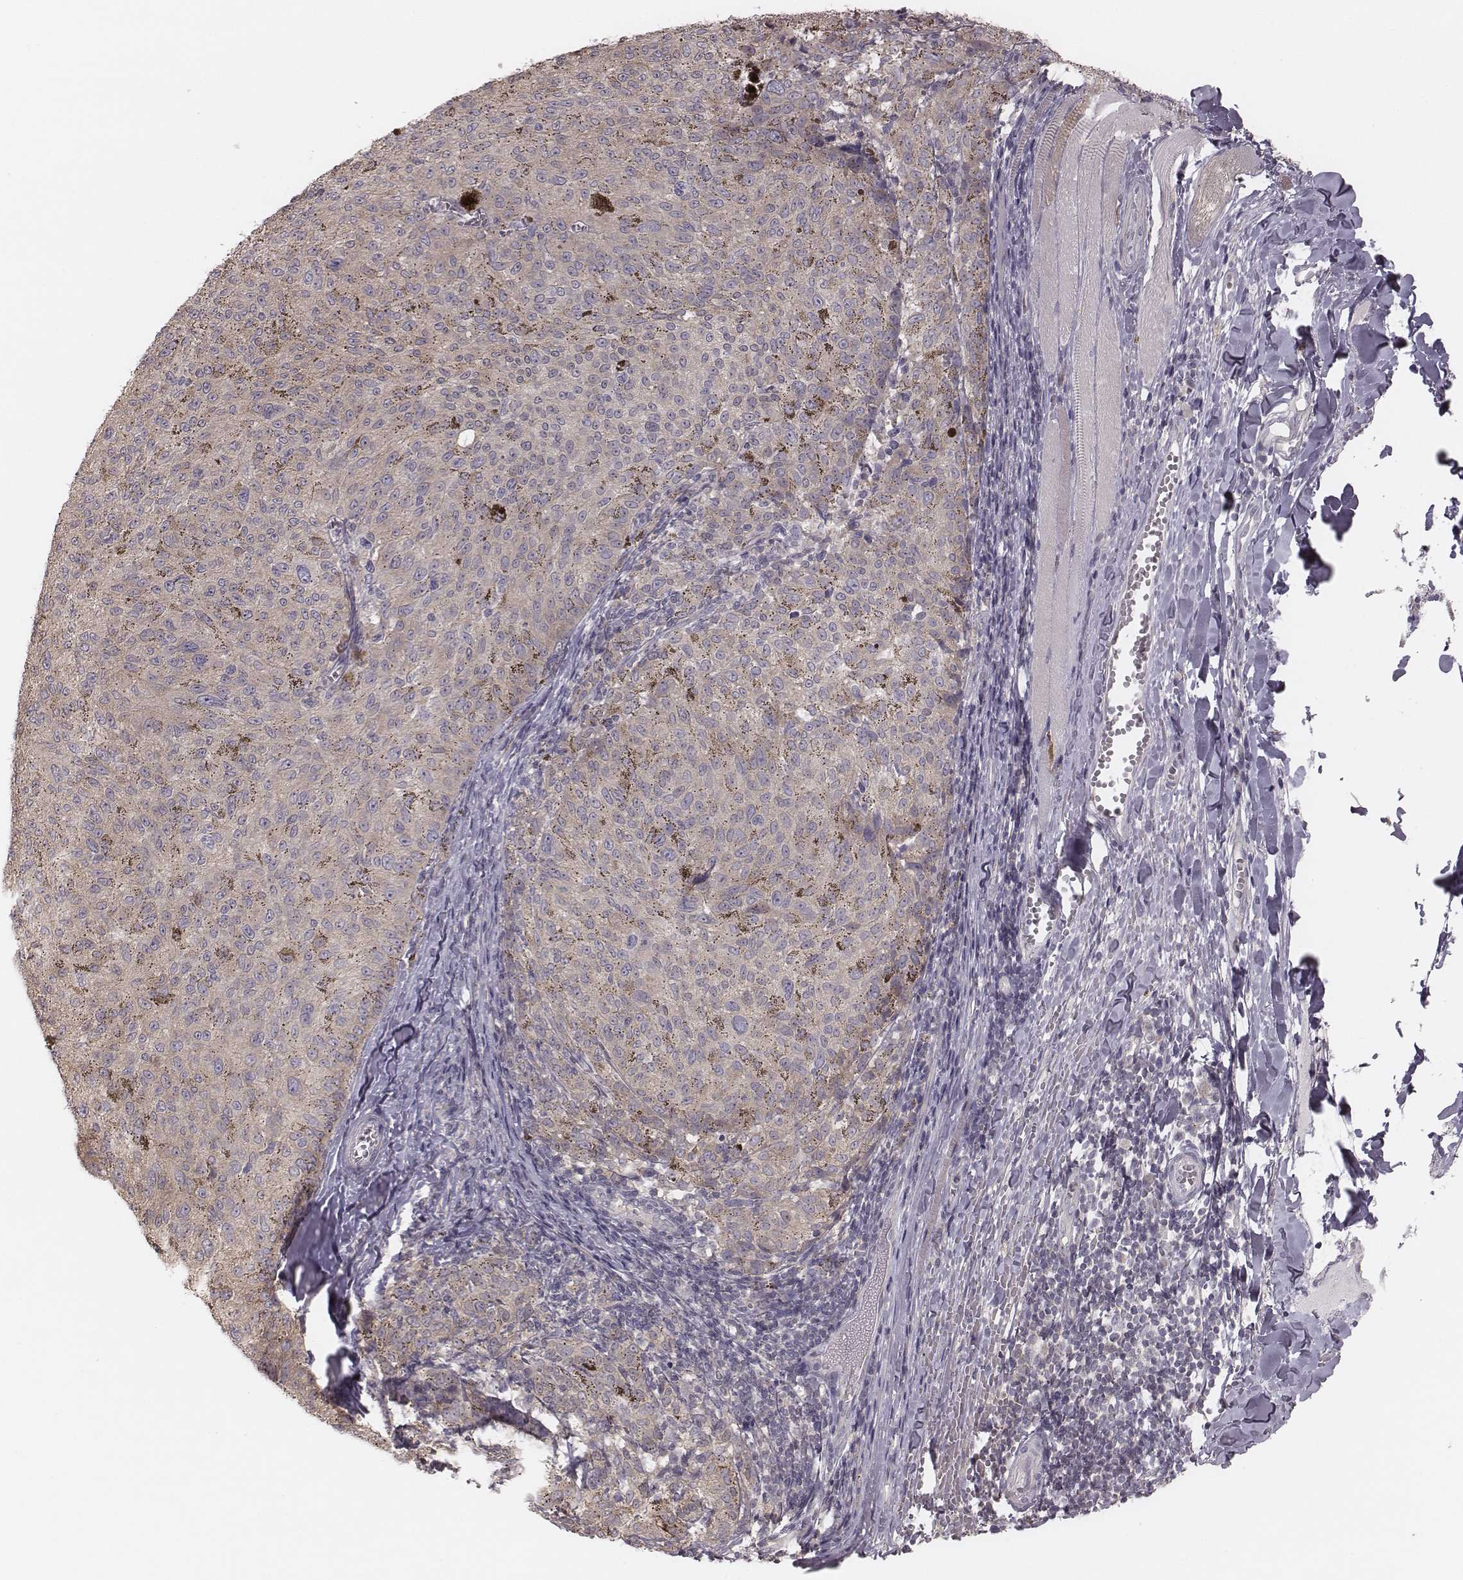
{"staining": {"intensity": "weak", "quantity": ">75%", "location": "cytoplasmic/membranous"}, "tissue": "melanoma", "cell_type": "Tumor cells", "image_type": "cancer", "snomed": [{"axis": "morphology", "description": "Malignant melanoma, NOS"}, {"axis": "topography", "description": "Skin"}], "caption": "Tumor cells exhibit low levels of weak cytoplasmic/membranous expression in approximately >75% of cells in human malignant melanoma. (Brightfield microscopy of DAB IHC at high magnification).", "gene": "TDRD5", "patient": {"sex": "female", "age": 72}}